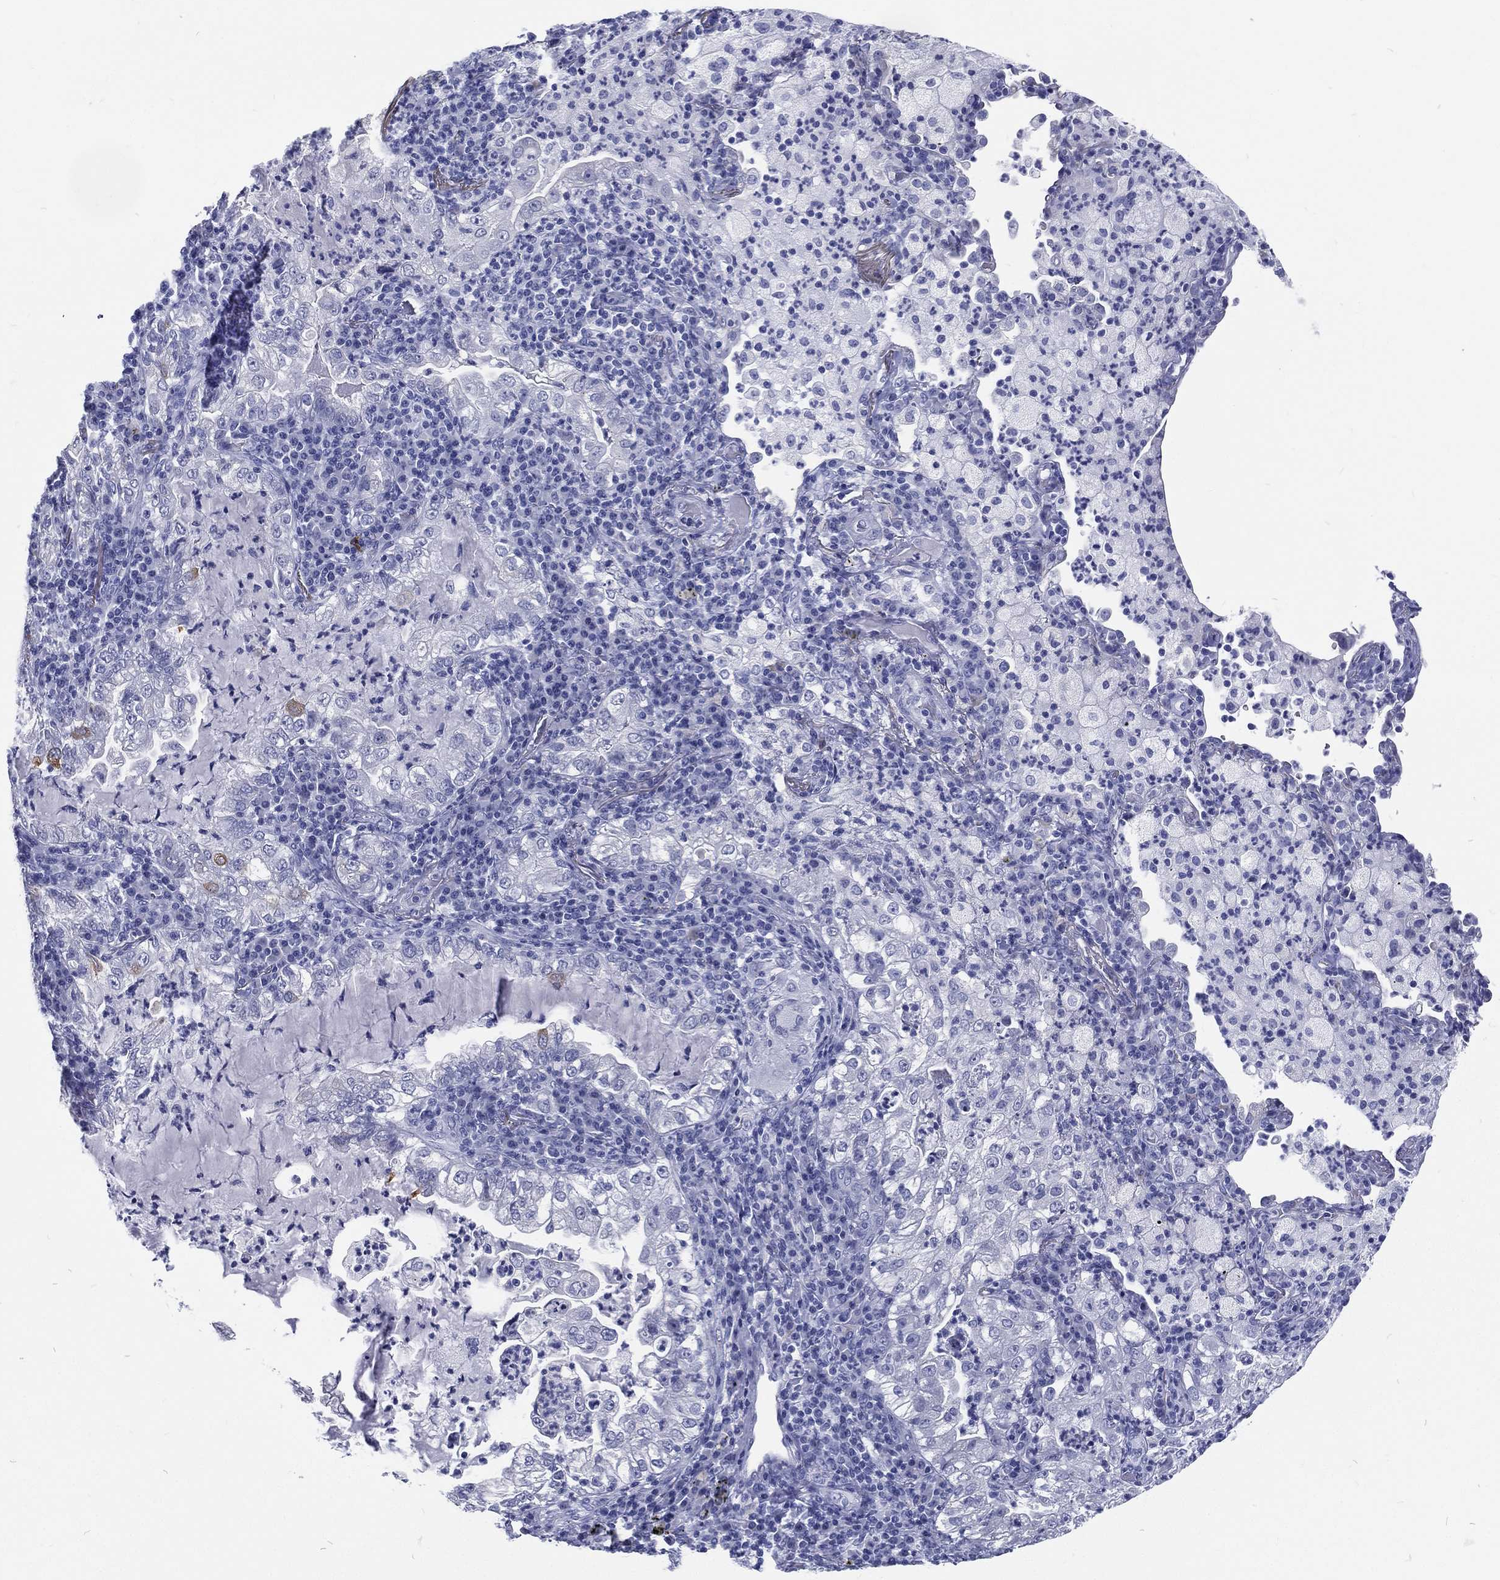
{"staining": {"intensity": "moderate", "quantity": "<25%", "location": "cytoplasmic/membranous"}, "tissue": "lung cancer", "cell_type": "Tumor cells", "image_type": "cancer", "snomed": [{"axis": "morphology", "description": "Adenocarcinoma, NOS"}, {"axis": "topography", "description": "Lung"}], "caption": "IHC of lung adenocarcinoma demonstrates low levels of moderate cytoplasmic/membranous positivity in about <25% of tumor cells. The protein of interest is shown in brown color, while the nuclei are stained blue.", "gene": "RSPH4A", "patient": {"sex": "female", "age": 73}}